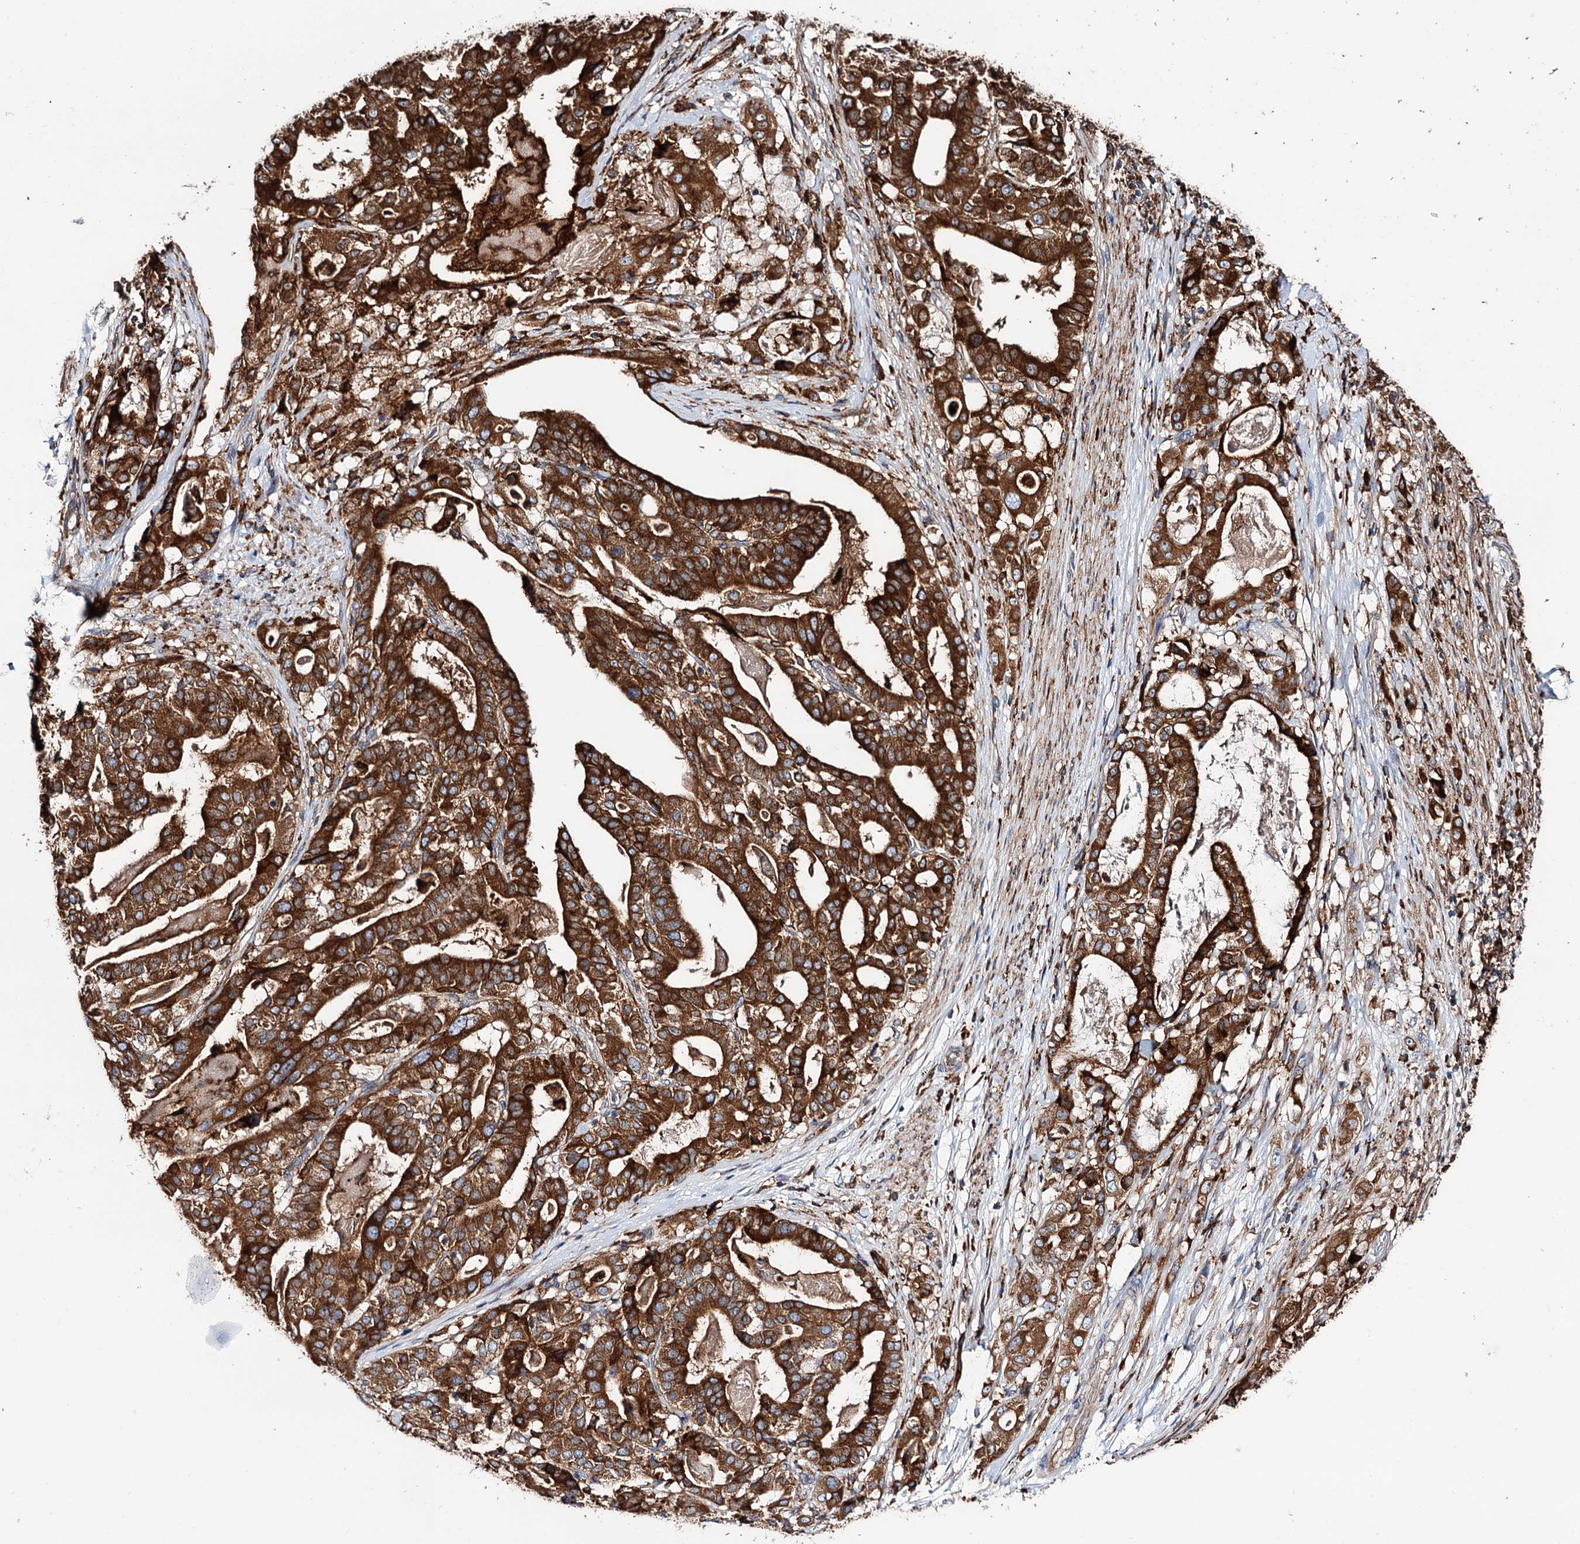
{"staining": {"intensity": "strong", "quantity": ">75%", "location": "cytoplasmic/membranous"}, "tissue": "stomach cancer", "cell_type": "Tumor cells", "image_type": "cancer", "snomed": [{"axis": "morphology", "description": "Adenocarcinoma, NOS"}, {"axis": "topography", "description": "Stomach"}], "caption": "Stomach cancer (adenocarcinoma) was stained to show a protein in brown. There is high levels of strong cytoplasmic/membranous expression in about >75% of tumor cells. The staining was performed using DAB, with brown indicating positive protein expression. Nuclei are stained blue with hematoxylin.", "gene": "ERP29", "patient": {"sex": "male", "age": 48}}